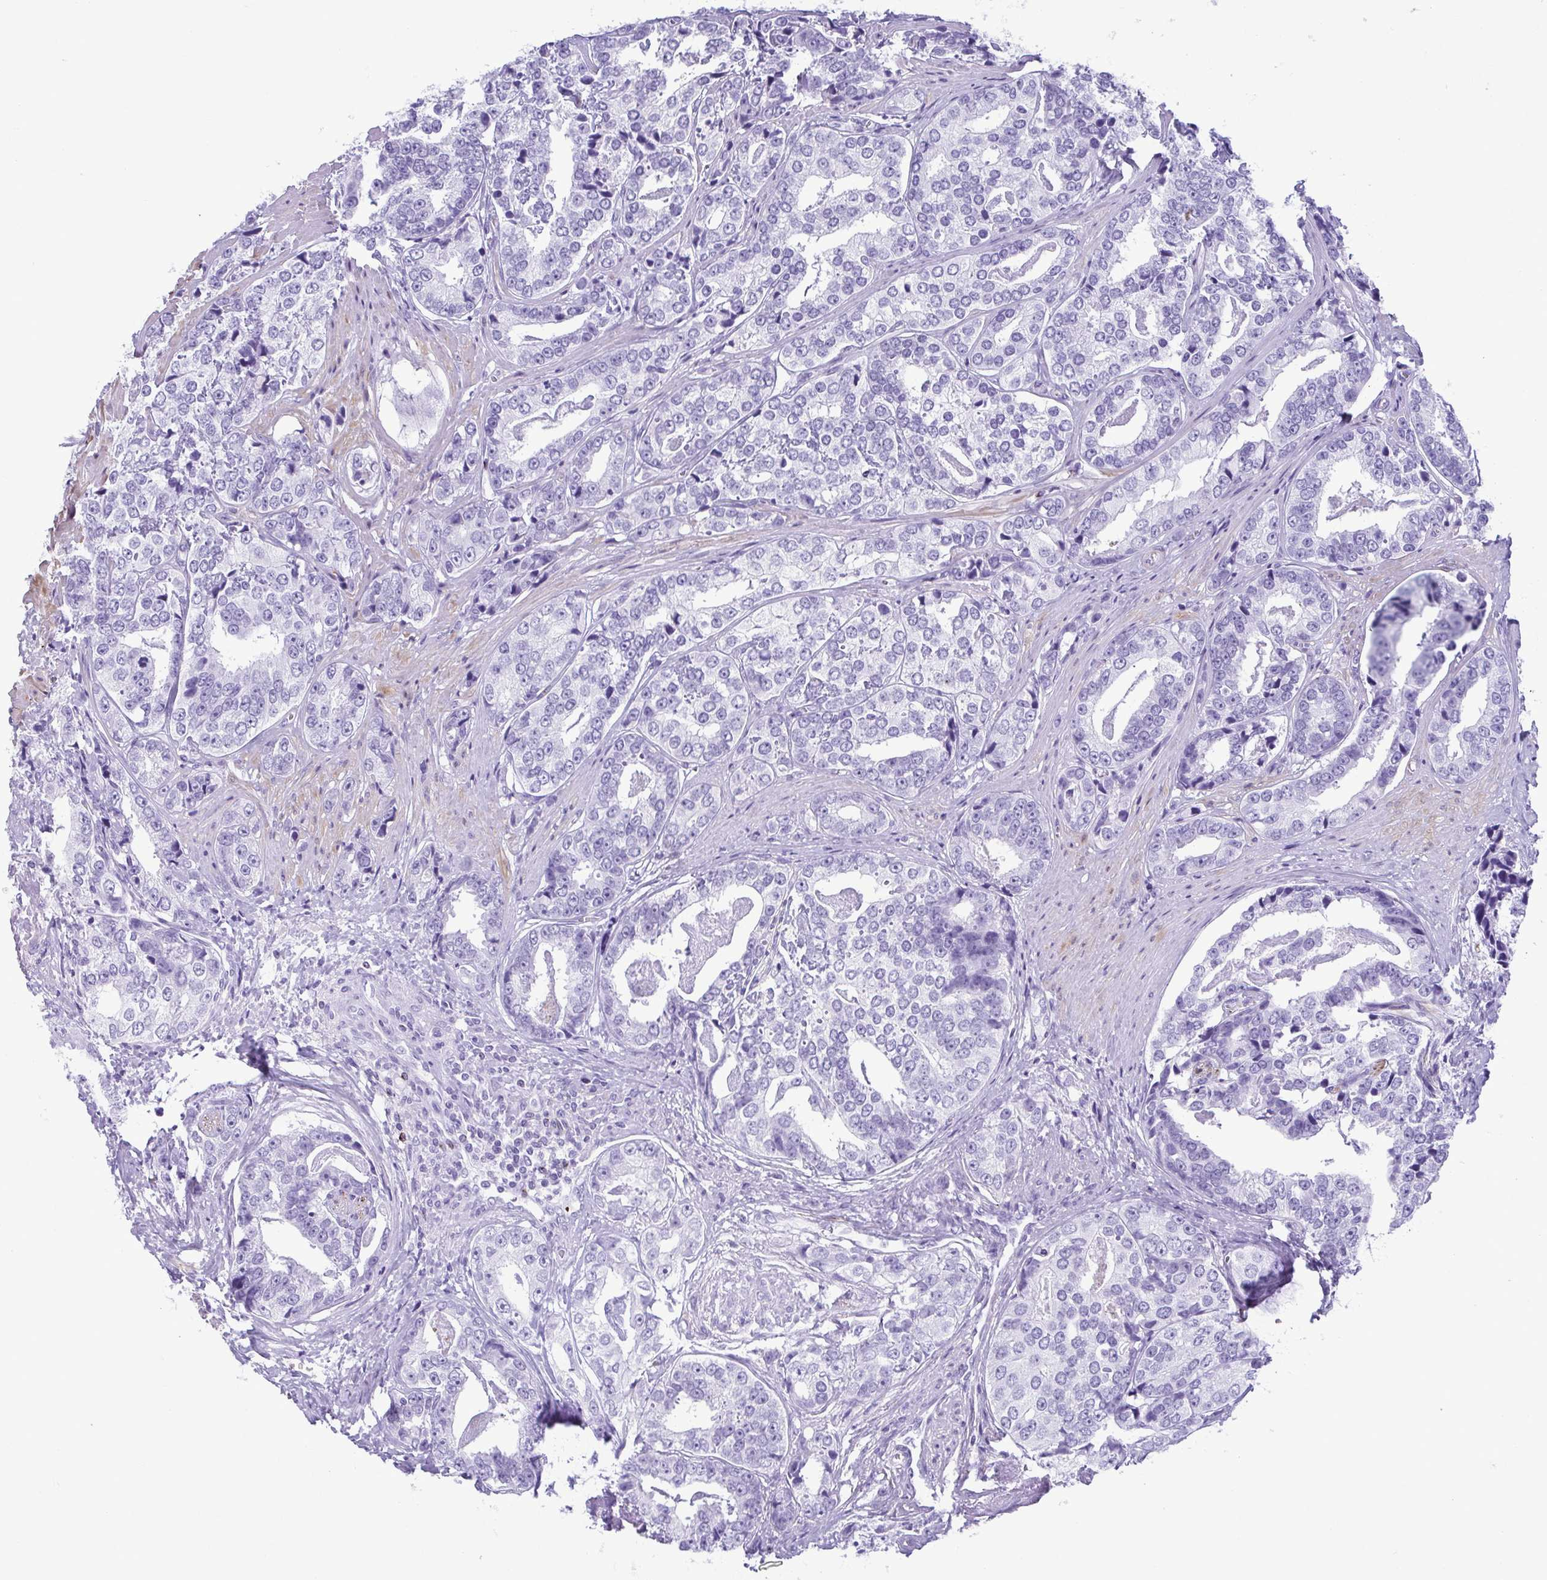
{"staining": {"intensity": "negative", "quantity": "none", "location": "none"}, "tissue": "prostate cancer", "cell_type": "Tumor cells", "image_type": "cancer", "snomed": [{"axis": "morphology", "description": "Adenocarcinoma, High grade"}, {"axis": "topography", "description": "Prostate"}], "caption": "A micrograph of high-grade adenocarcinoma (prostate) stained for a protein exhibits no brown staining in tumor cells.", "gene": "TCEAL3", "patient": {"sex": "male", "age": 71}}